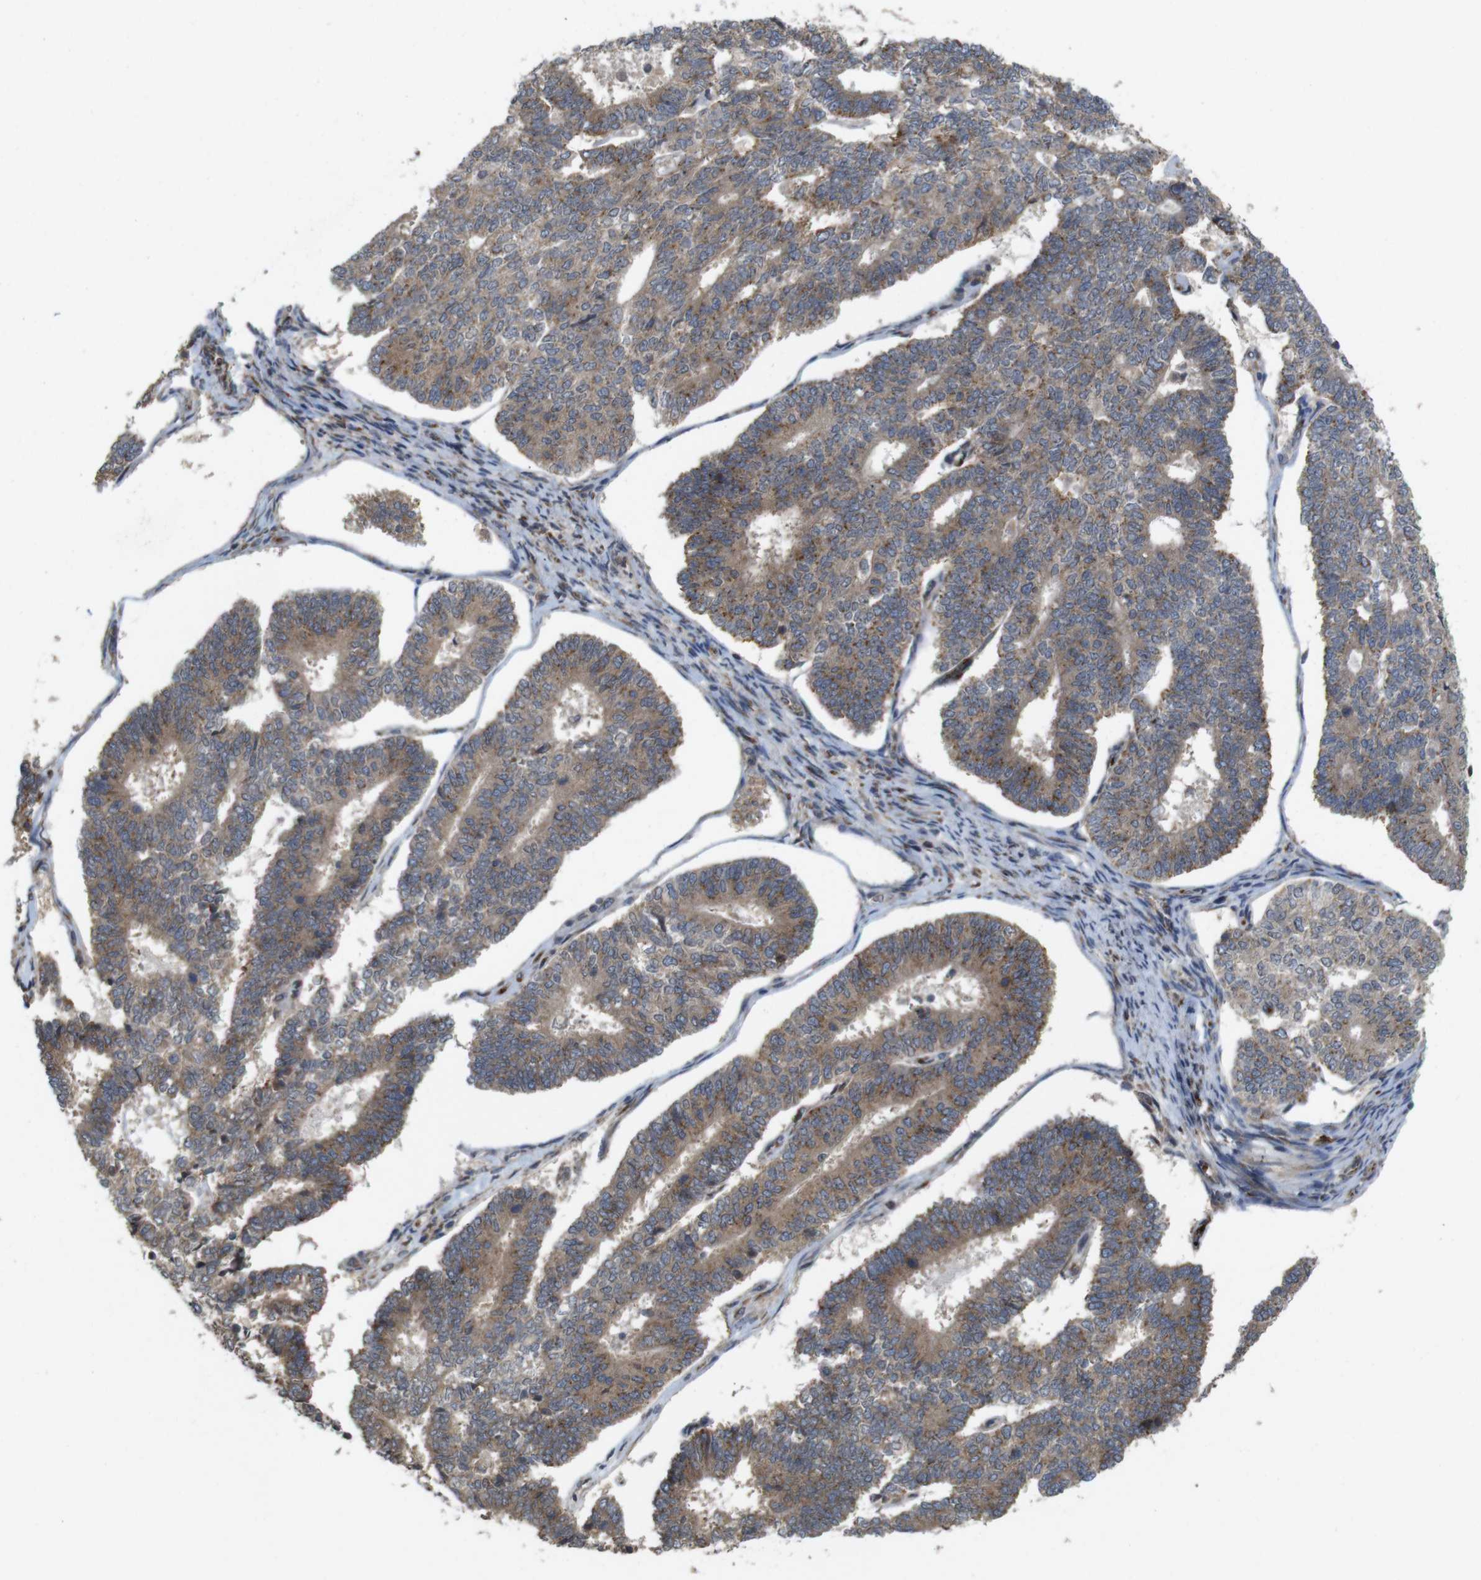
{"staining": {"intensity": "moderate", "quantity": ">75%", "location": "cytoplasmic/membranous"}, "tissue": "endometrial cancer", "cell_type": "Tumor cells", "image_type": "cancer", "snomed": [{"axis": "morphology", "description": "Adenocarcinoma, NOS"}, {"axis": "topography", "description": "Endometrium"}], "caption": "This is an image of IHC staining of endometrial adenocarcinoma, which shows moderate positivity in the cytoplasmic/membranous of tumor cells.", "gene": "EFCAB14", "patient": {"sex": "female", "age": 70}}